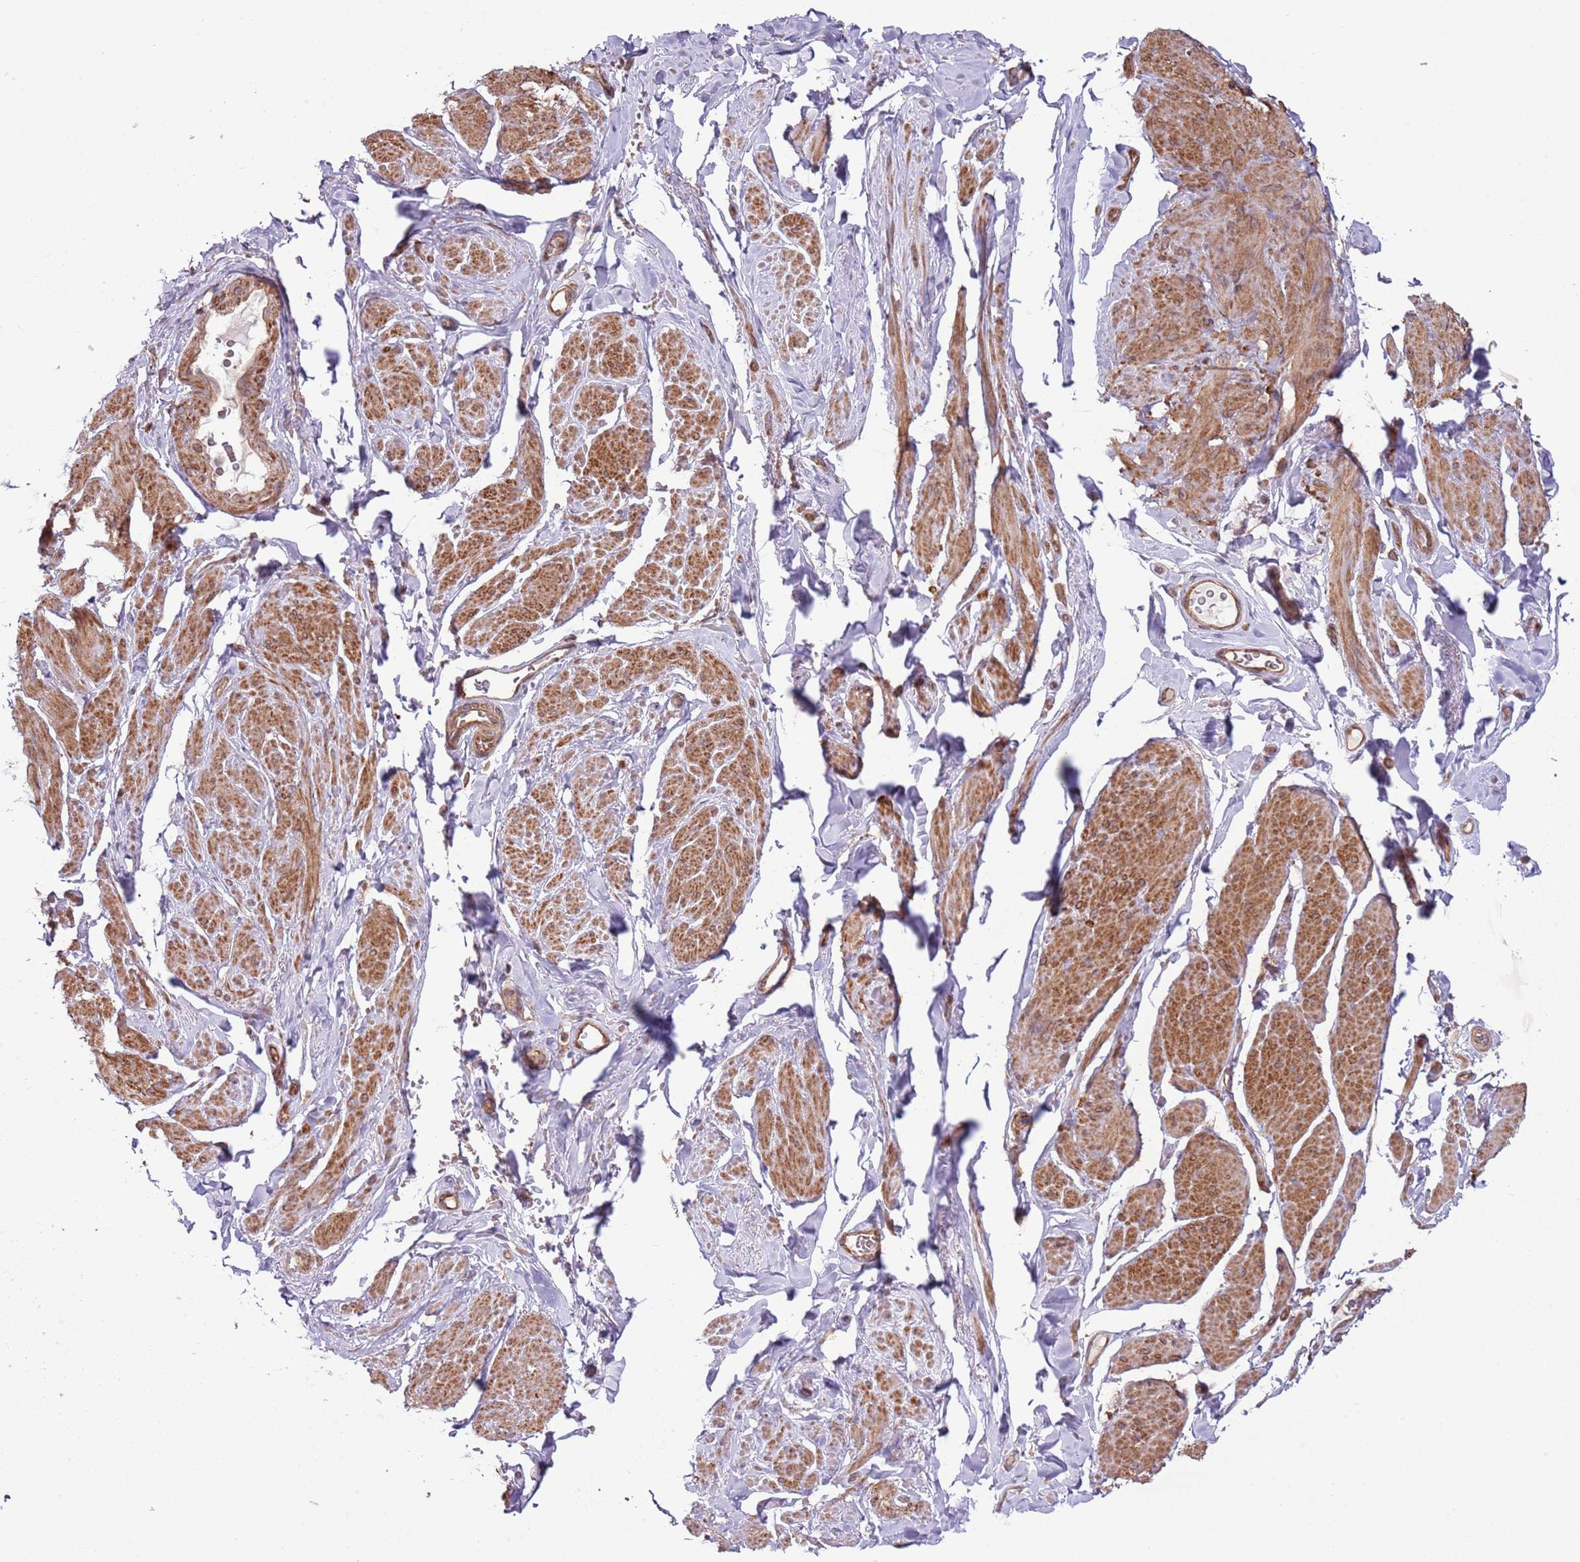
{"staining": {"intensity": "moderate", "quantity": "25%-75%", "location": "cytoplasmic/membranous"}, "tissue": "smooth muscle", "cell_type": "Smooth muscle cells", "image_type": "normal", "snomed": [{"axis": "morphology", "description": "Normal tissue, NOS"}, {"axis": "topography", "description": "Smooth muscle"}, {"axis": "topography", "description": "Peripheral nerve tissue"}], "caption": "Smooth muscle cells demonstrate medium levels of moderate cytoplasmic/membranous staining in about 25%-75% of cells in normal human smooth muscle. (Brightfield microscopy of DAB IHC at high magnification).", "gene": "LPIN2", "patient": {"sex": "male", "age": 69}}